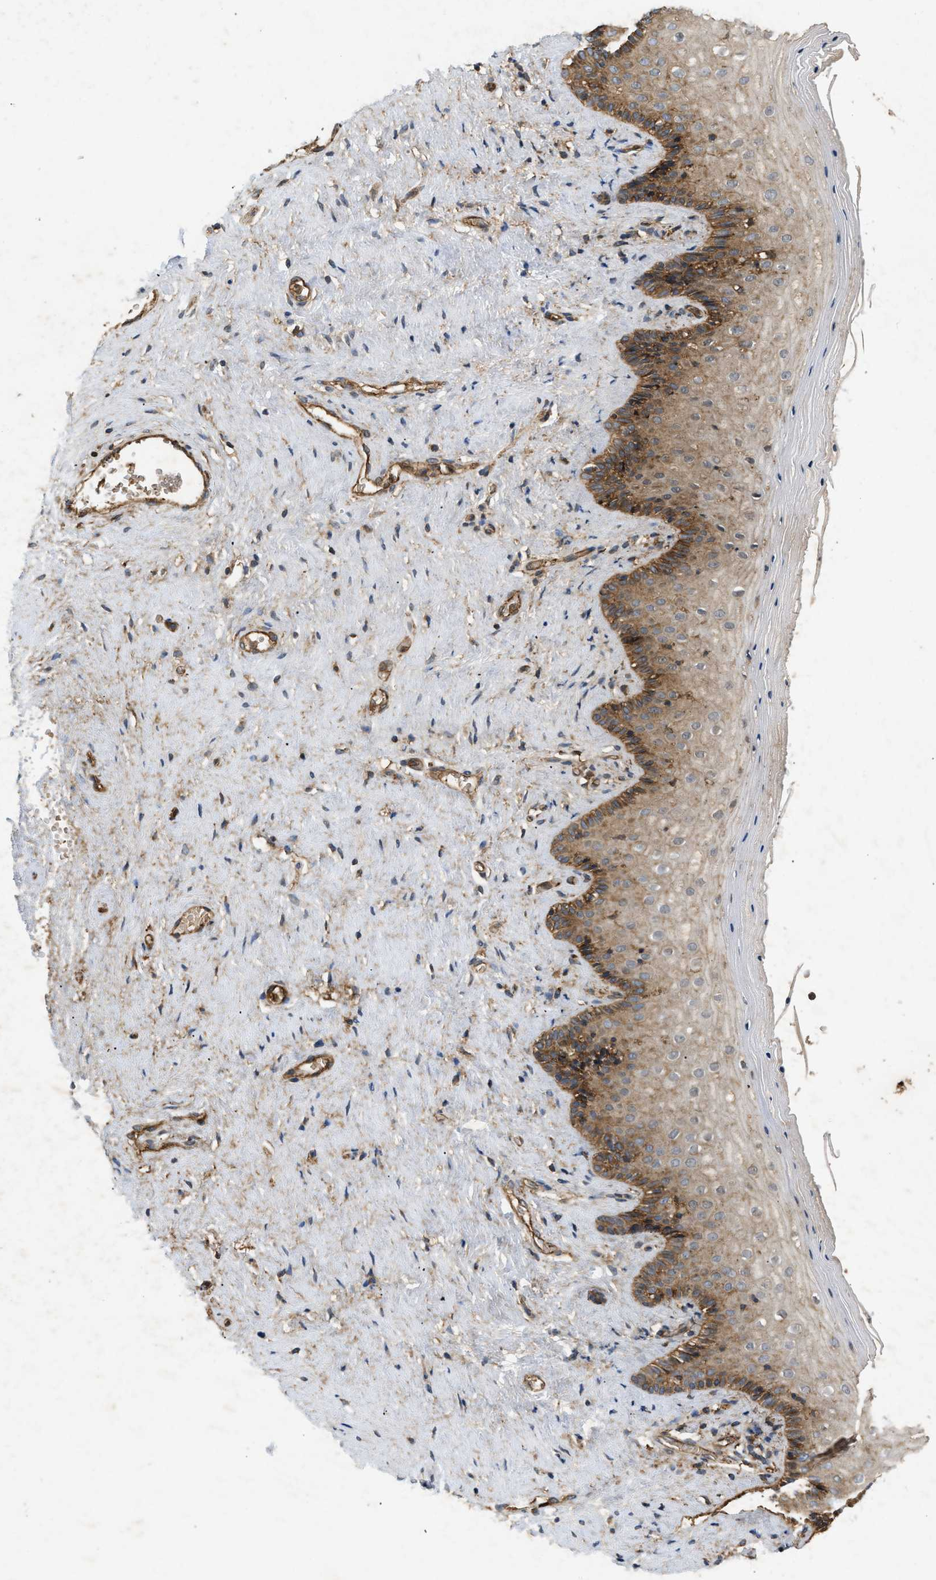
{"staining": {"intensity": "moderate", "quantity": ">75%", "location": "cytoplasmic/membranous"}, "tissue": "vagina", "cell_type": "Squamous epithelial cells", "image_type": "normal", "snomed": [{"axis": "morphology", "description": "Normal tissue, NOS"}, {"axis": "topography", "description": "Vagina"}], "caption": "This is a micrograph of immunohistochemistry (IHC) staining of normal vagina, which shows moderate positivity in the cytoplasmic/membranous of squamous epithelial cells.", "gene": "GNB4", "patient": {"sex": "female", "age": 44}}